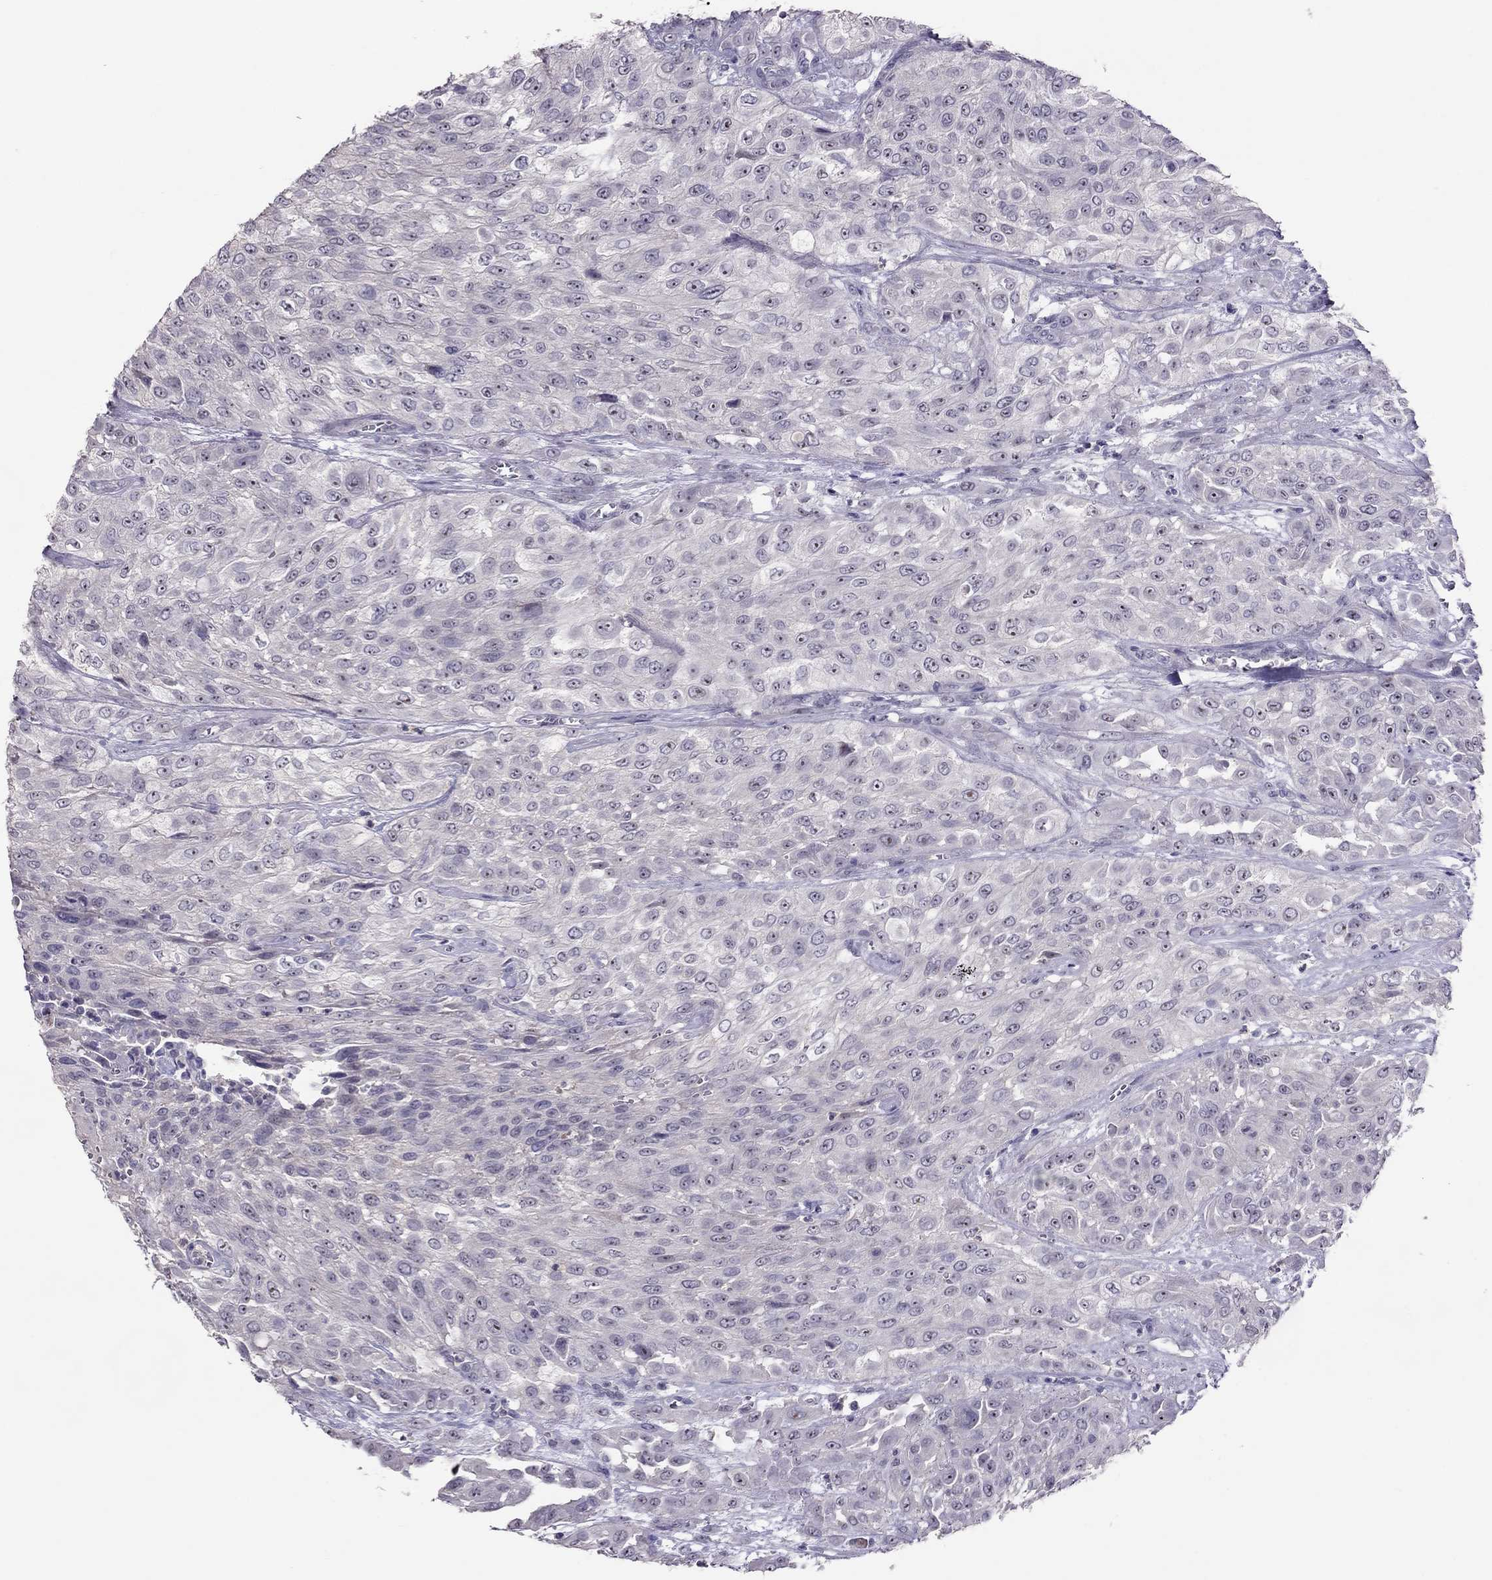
{"staining": {"intensity": "negative", "quantity": "none", "location": "none"}, "tissue": "urothelial cancer", "cell_type": "Tumor cells", "image_type": "cancer", "snomed": [{"axis": "morphology", "description": "Urothelial carcinoma, High grade"}, {"axis": "topography", "description": "Urinary bladder"}], "caption": "DAB immunohistochemical staining of human urothelial carcinoma (high-grade) exhibits no significant staining in tumor cells. Brightfield microscopy of immunohistochemistry stained with DAB (brown) and hematoxylin (blue), captured at high magnification.", "gene": "LRRC46", "patient": {"sex": "male", "age": 57}}